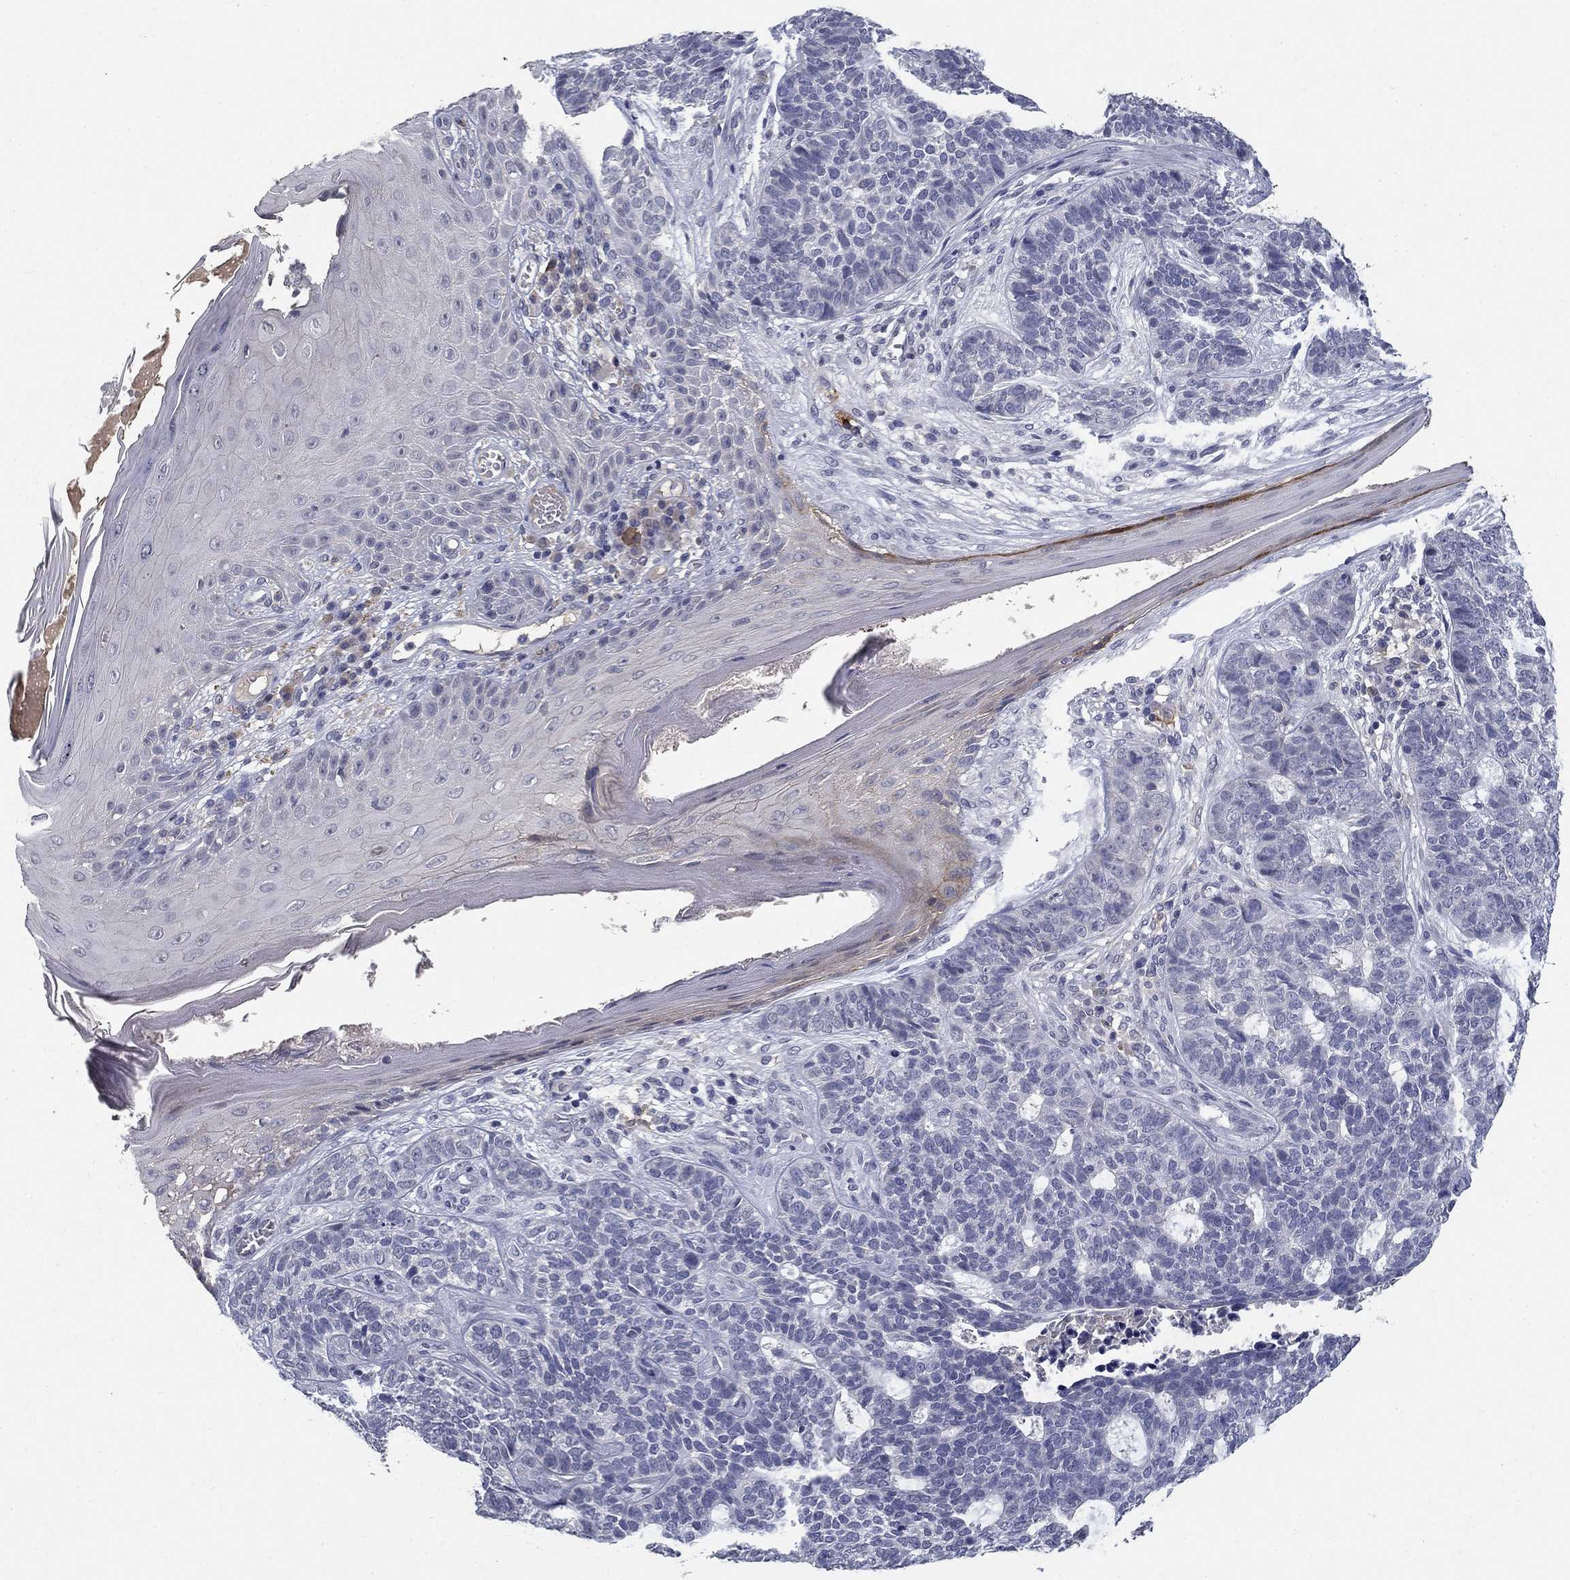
{"staining": {"intensity": "negative", "quantity": "none", "location": "none"}, "tissue": "skin cancer", "cell_type": "Tumor cells", "image_type": "cancer", "snomed": [{"axis": "morphology", "description": "Basal cell carcinoma"}, {"axis": "topography", "description": "Skin"}], "caption": "Immunohistochemistry (IHC) image of neoplastic tissue: basal cell carcinoma (skin) stained with DAB exhibits no significant protein staining in tumor cells.", "gene": "CD274", "patient": {"sex": "female", "age": 69}}